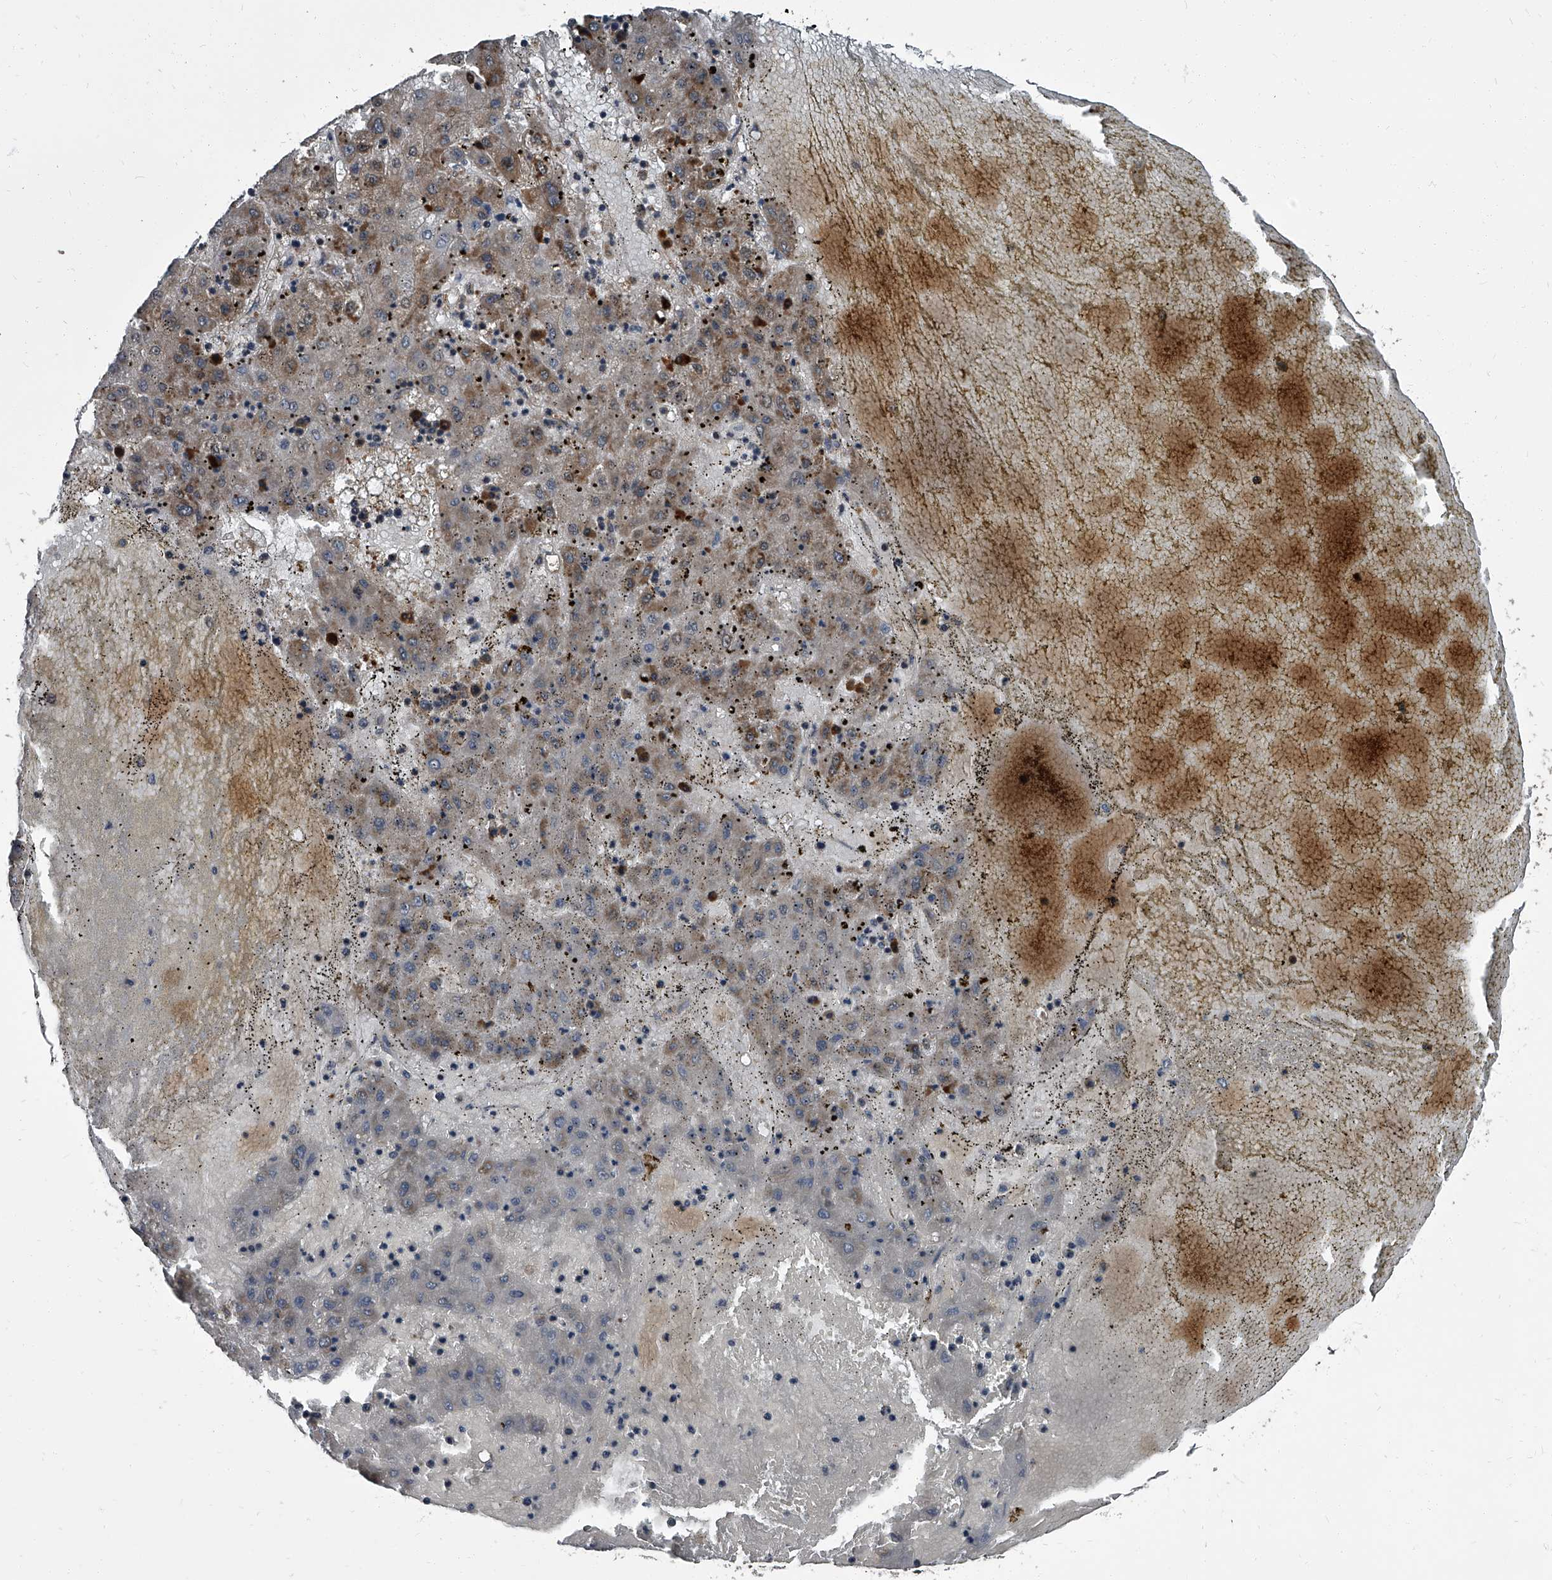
{"staining": {"intensity": "moderate", "quantity": "<25%", "location": "cytoplasmic/membranous"}, "tissue": "liver cancer", "cell_type": "Tumor cells", "image_type": "cancer", "snomed": [{"axis": "morphology", "description": "Carcinoma, Hepatocellular, NOS"}, {"axis": "topography", "description": "Liver"}], "caption": "Brown immunohistochemical staining in liver cancer exhibits moderate cytoplasmic/membranous expression in approximately <25% of tumor cells.", "gene": "CDV3", "patient": {"sex": "male", "age": 72}}